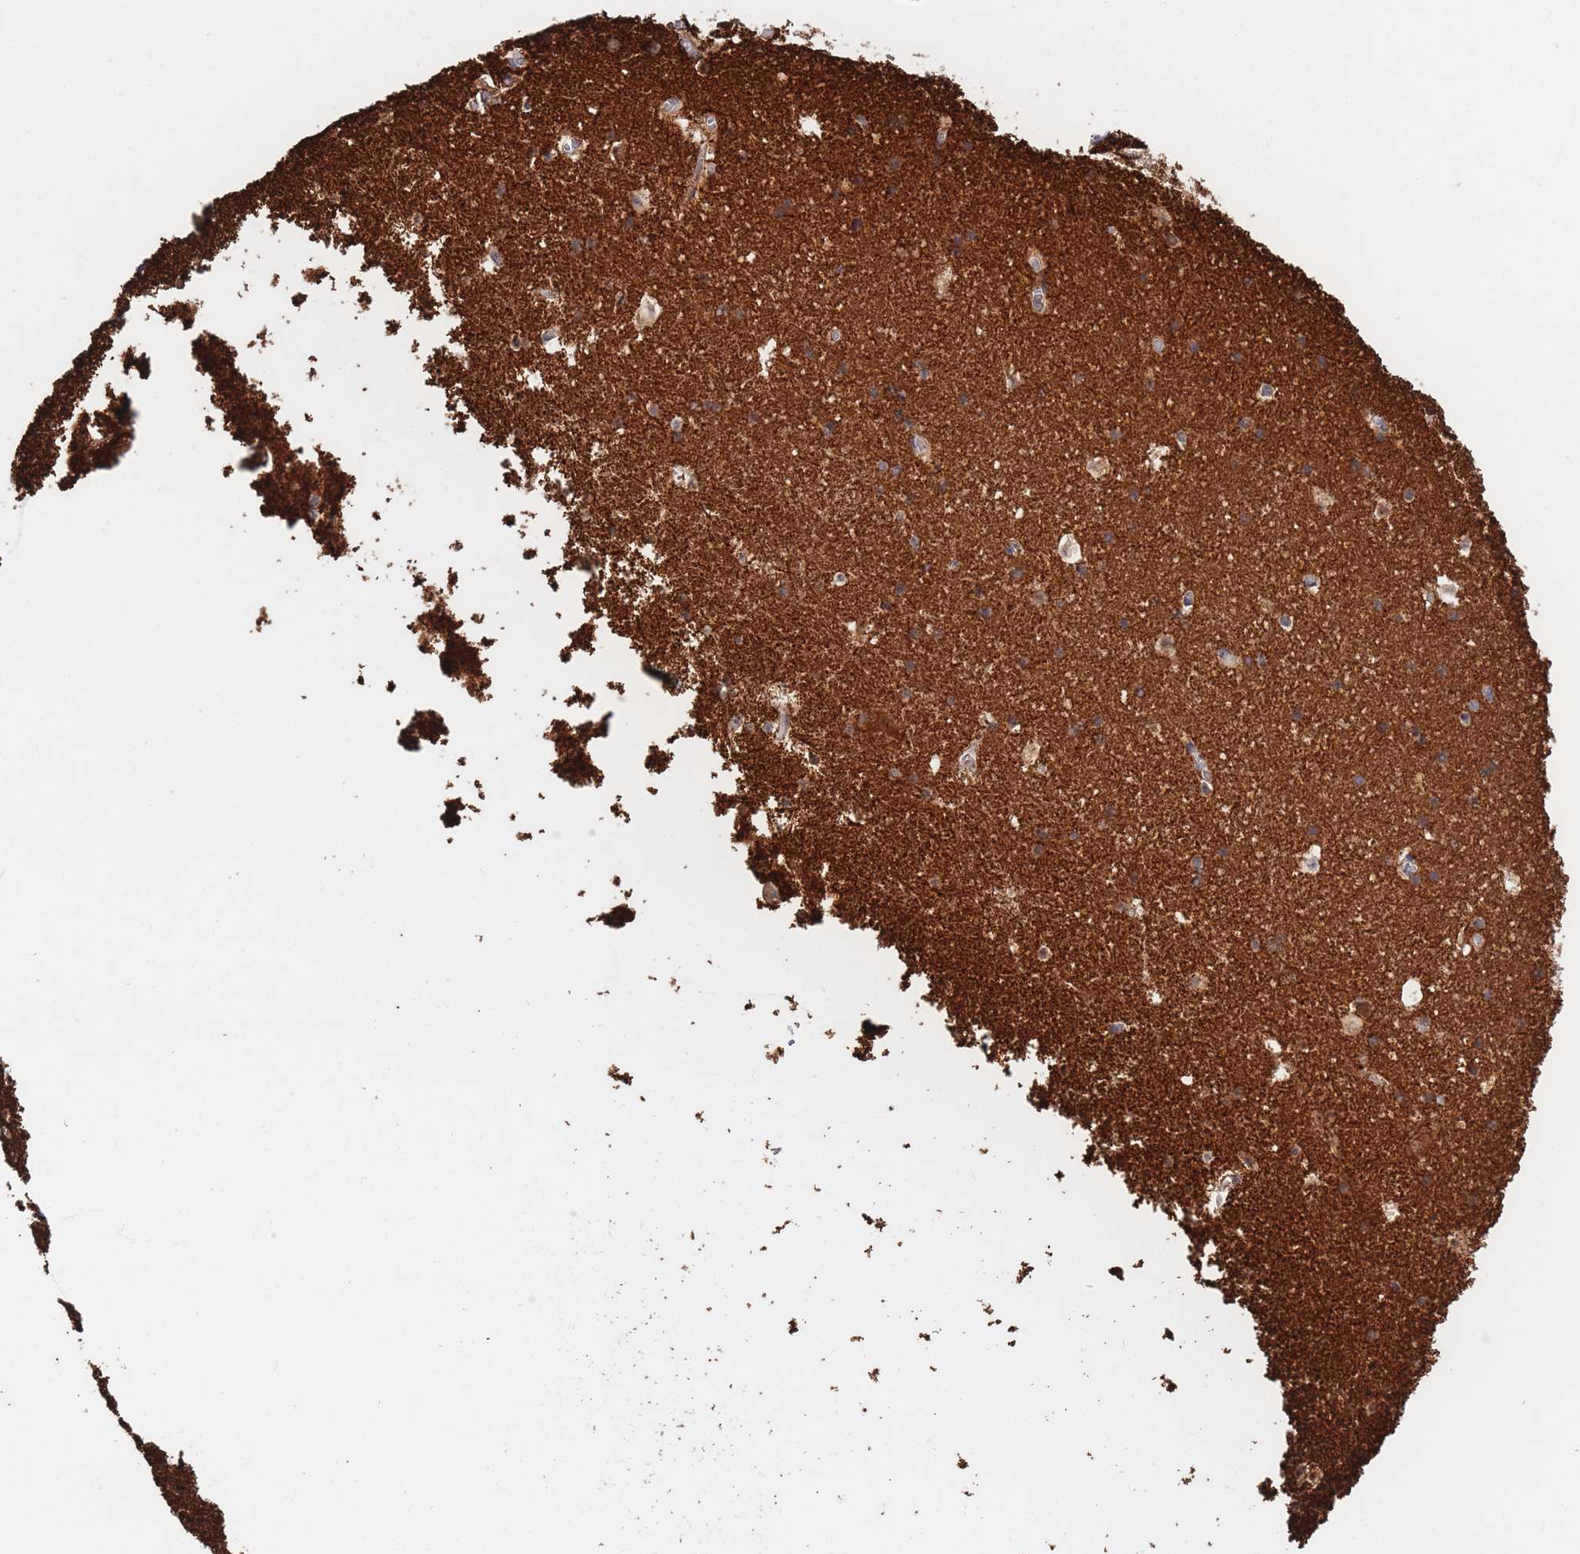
{"staining": {"intensity": "weak", "quantity": "25%-75%", "location": "cytoplasmic/membranous"}, "tissue": "hippocampus", "cell_type": "Glial cells", "image_type": "normal", "snomed": [{"axis": "morphology", "description": "Normal tissue, NOS"}, {"axis": "topography", "description": "Hippocampus"}], "caption": "Immunohistochemistry histopathology image of benign hippocampus: hippocampus stained using immunohistochemistry demonstrates low levels of weak protein expression localized specifically in the cytoplasmic/membranous of glial cells, appearing as a cytoplasmic/membranous brown color.", "gene": "EXOSC8", "patient": {"sex": "female", "age": 52}}